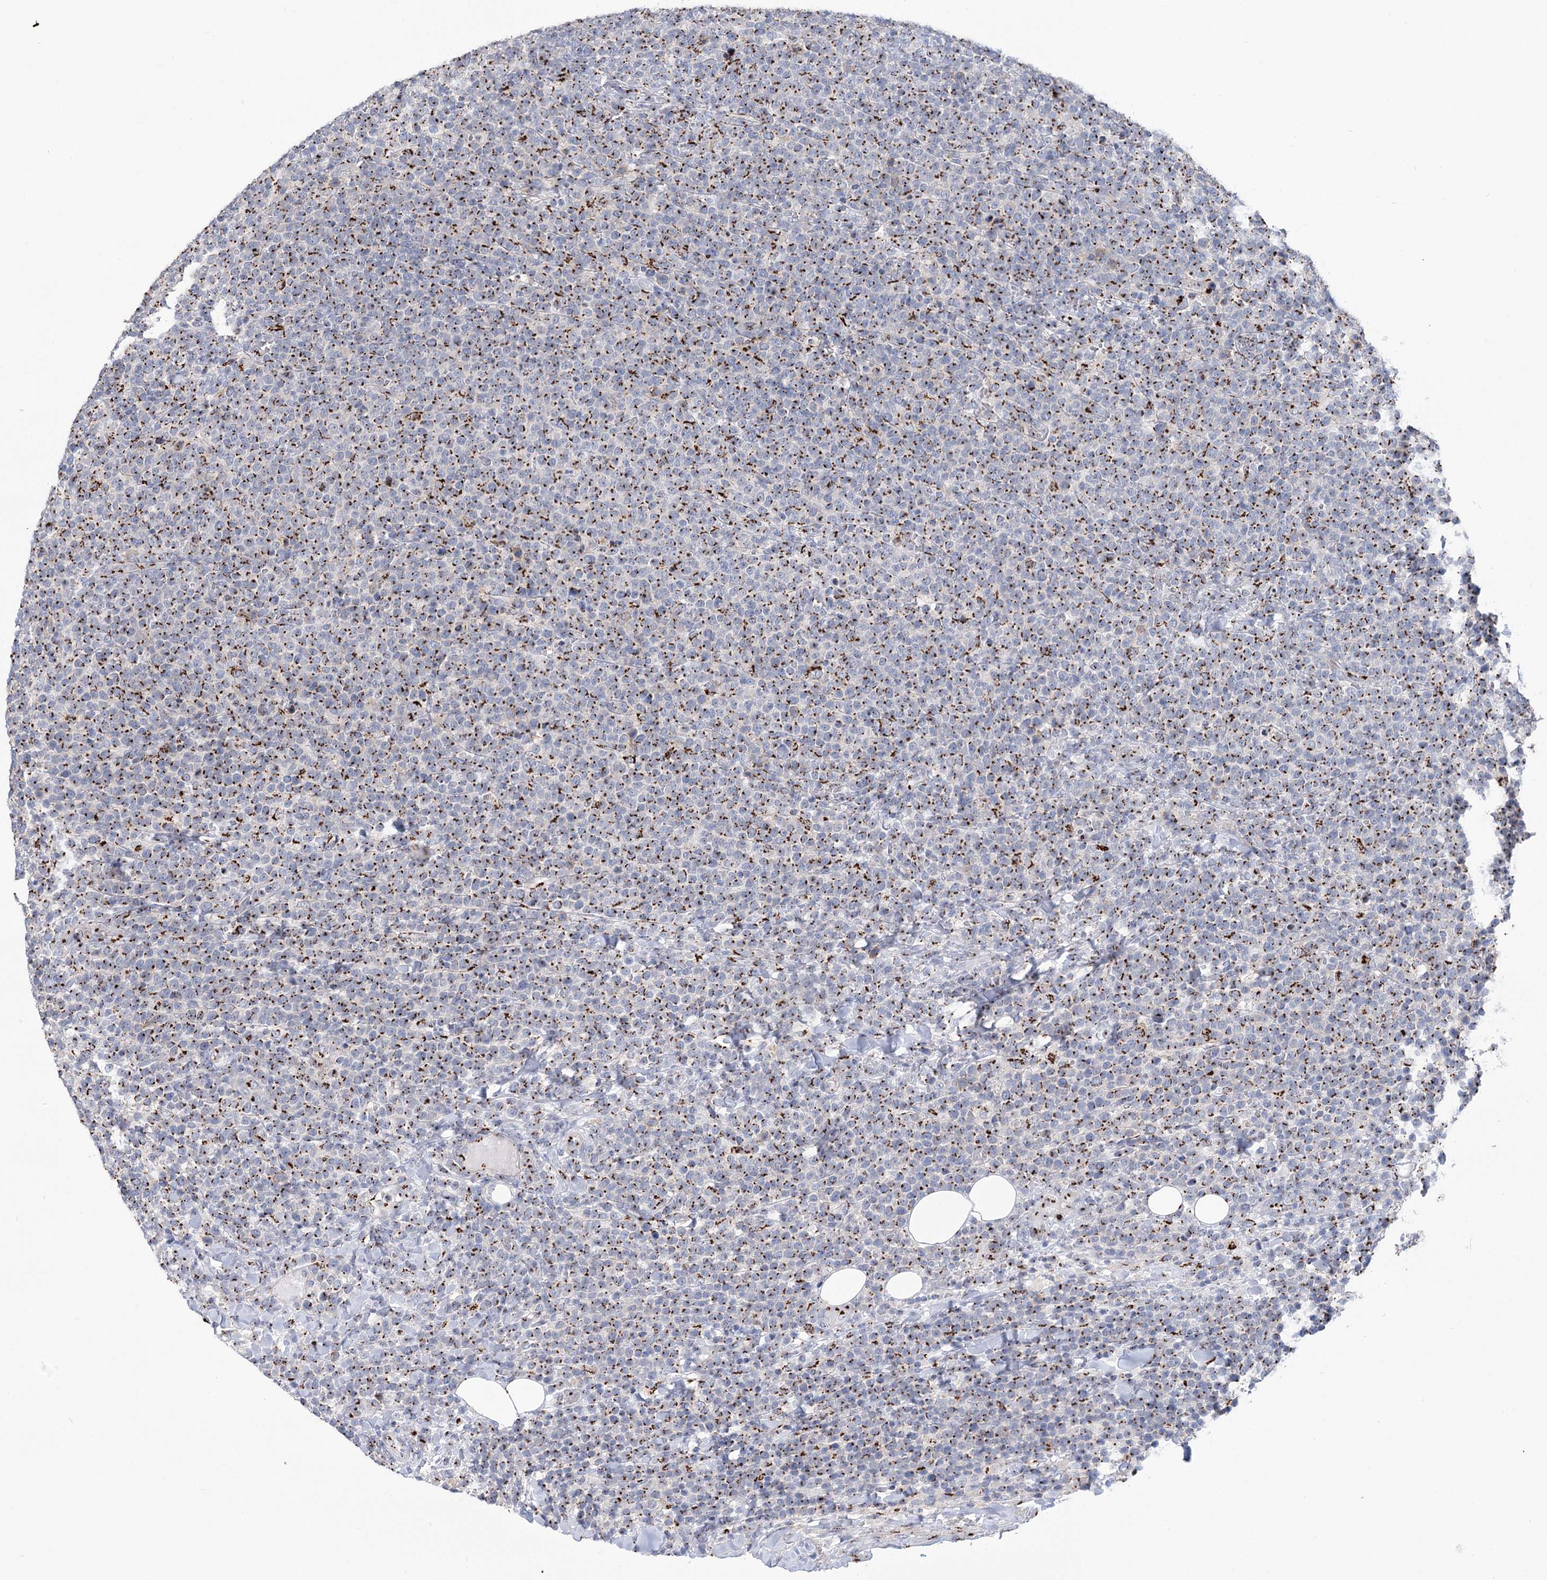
{"staining": {"intensity": "moderate", "quantity": ">75%", "location": "cytoplasmic/membranous"}, "tissue": "lymphoma", "cell_type": "Tumor cells", "image_type": "cancer", "snomed": [{"axis": "morphology", "description": "Malignant lymphoma, non-Hodgkin's type, High grade"}, {"axis": "topography", "description": "Lymph node"}], "caption": "About >75% of tumor cells in malignant lymphoma, non-Hodgkin's type (high-grade) display moderate cytoplasmic/membranous protein staining as visualized by brown immunohistochemical staining.", "gene": "TMEM165", "patient": {"sex": "male", "age": 61}}